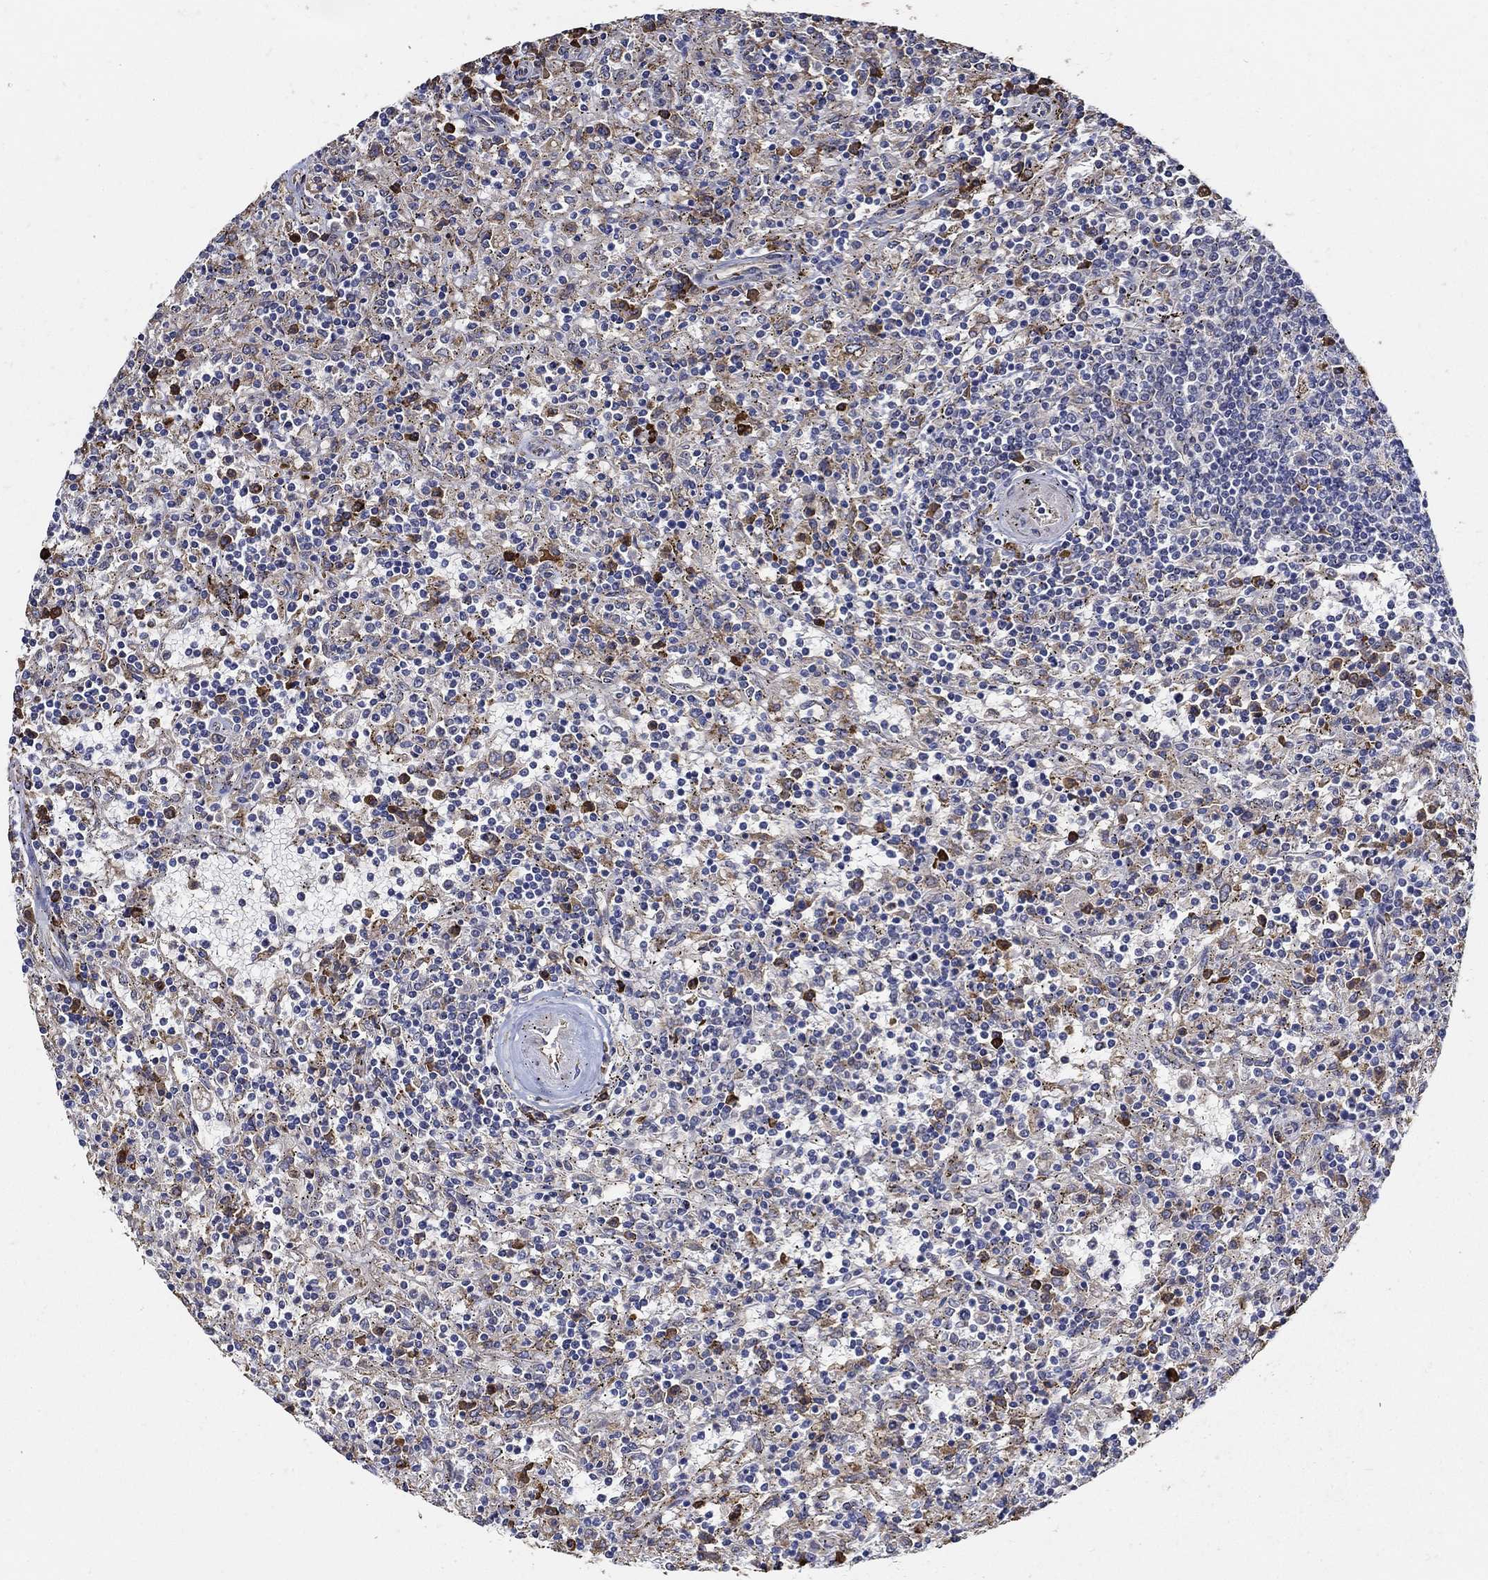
{"staining": {"intensity": "negative", "quantity": "none", "location": "none"}, "tissue": "lymphoma", "cell_type": "Tumor cells", "image_type": "cancer", "snomed": [{"axis": "morphology", "description": "Malignant lymphoma, non-Hodgkin's type, Low grade"}, {"axis": "topography", "description": "Spleen"}], "caption": "DAB (3,3'-diaminobenzidine) immunohistochemical staining of human low-grade malignant lymphoma, non-Hodgkin's type displays no significant staining in tumor cells.", "gene": "EMILIN3", "patient": {"sex": "male", "age": 62}}